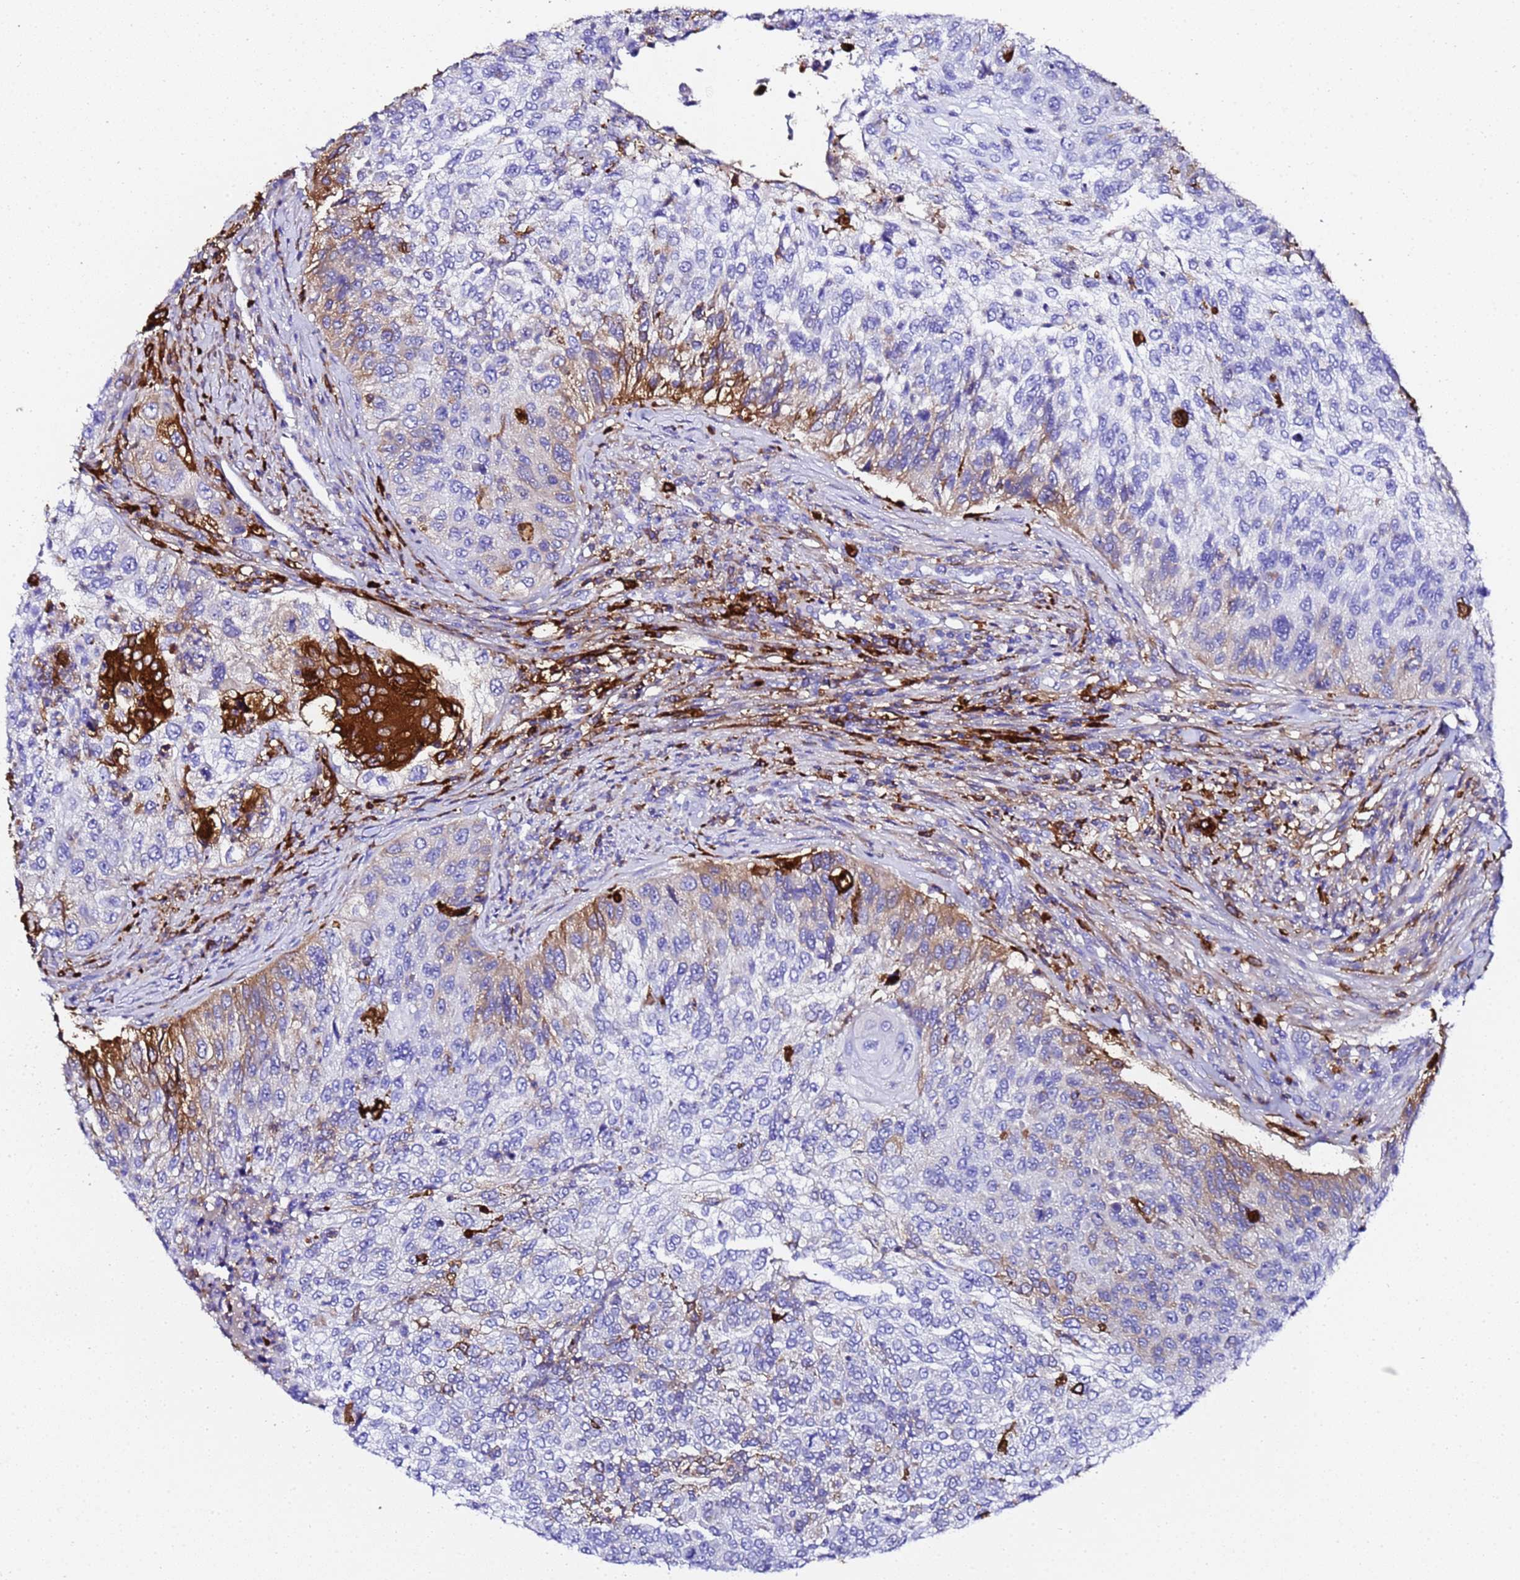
{"staining": {"intensity": "moderate", "quantity": "<25%", "location": "cytoplasmic/membranous"}, "tissue": "urothelial cancer", "cell_type": "Tumor cells", "image_type": "cancer", "snomed": [{"axis": "morphology", "description": "Urothelial carcinoma, High grade"}, {"axis": "topography", "description": "Urinary bladder"}], "caption": "Urothelial cancer stained for a protein reveals moderate cytoplasmic/membranous positivity in tumor cells. (DAB (3,3'-diaminobenzidine) = brown stain, brightfield microscopy at high magnification).", "gene": "FTL", "patient": {"sex": "female", "age": 60}}